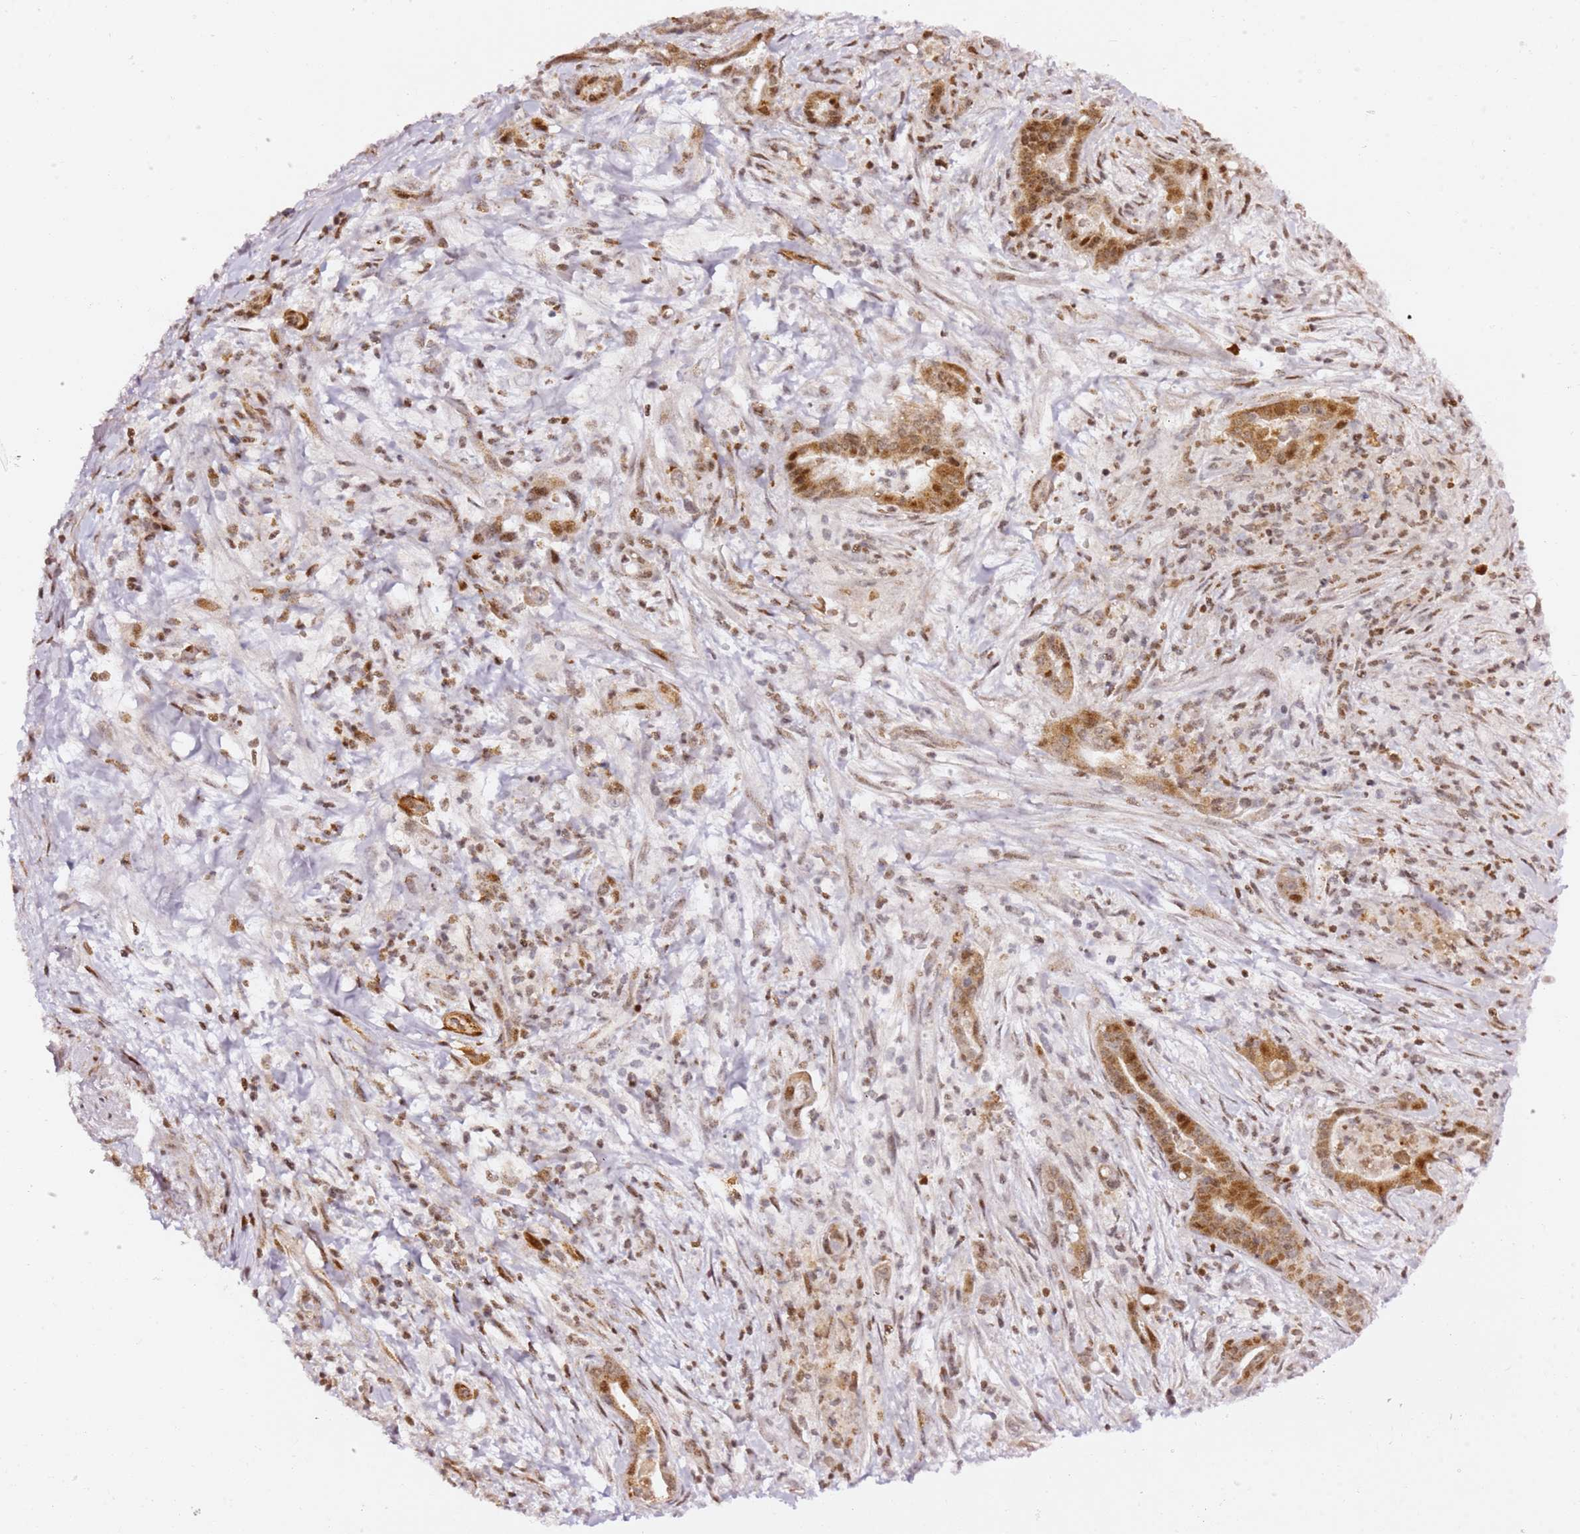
{"staining": {"intensity": "moderate", "quantity": ">75%", "location": "cytoplasmic/membranous,nuclear"}, "tissue": "pancreatic cancer", "cell_type": "Tumor cells", "image_type": "cancer", "snomed": [{"axis": "morphology", "description": "Adenocarcinoma, NOS"}, {"axis": "topography", "description": "Pancreas"}], "caption": "Tumor cells demonstrate moderate cytoplasmic/membranous and nuclear positivity in approximately >75% of cells in pancreatic cancer.", "gene": "GBP2", "patient": {"sex": "female", "age": 77}}